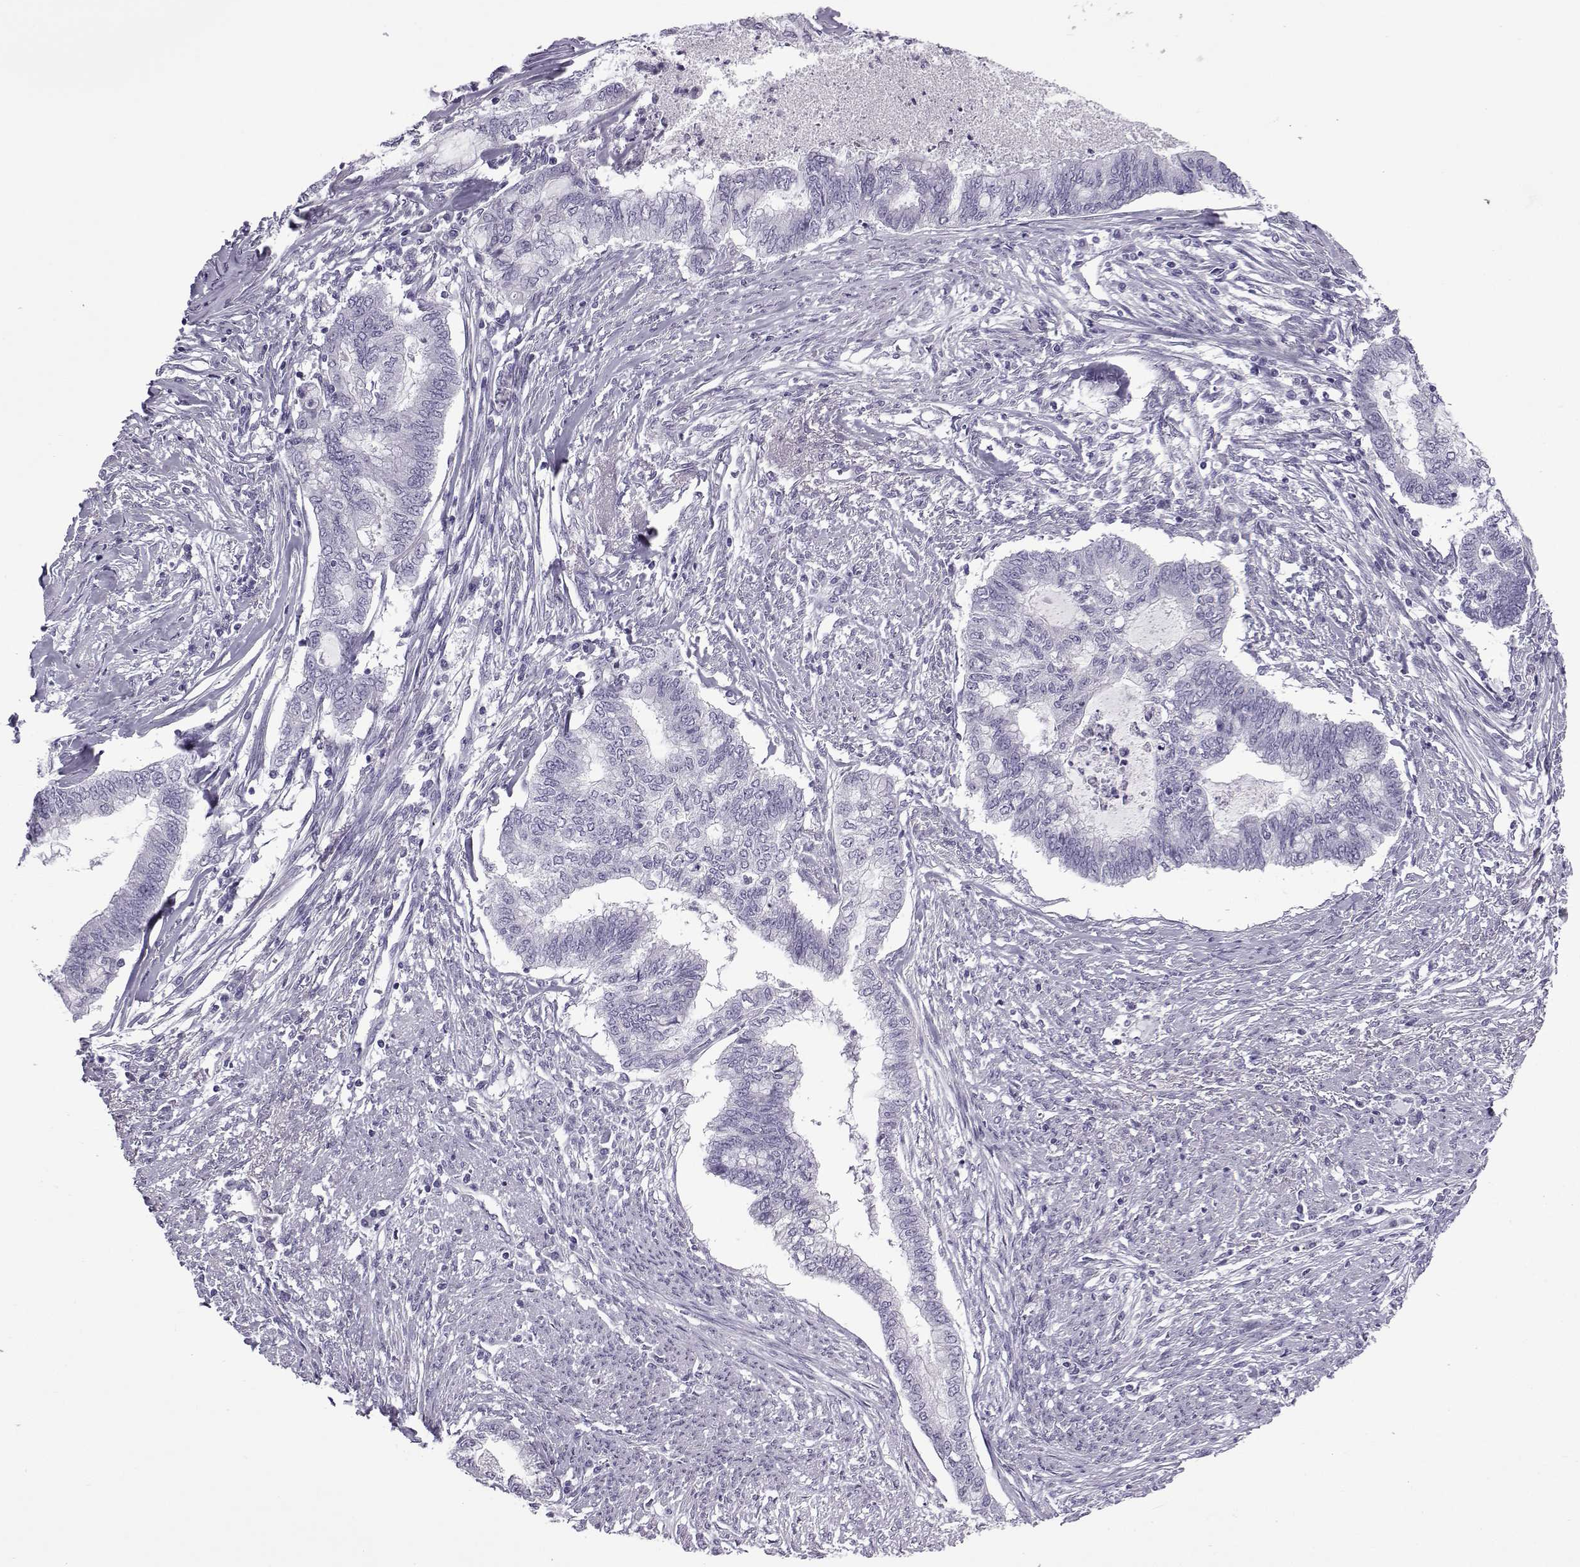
{"staining": {"intensity": "negative", "quantity": "none", "location": "none"}, "tissue": "endometrial cancer", "cell_type": "Tumor cells", "image_type": "cancer", "snomed": [{"axis": "morphology", "description": "Adenocarcinoma, NOS"}, {"axis": "topography", "description": "Endometrium"}], "caption": "The immunohistochemistry photomicrograph has no significant expression in tumor cells of endometrial cancer (adenocarcinoma) tissue.", "gene": "OIP5", "patient": {"sex": "female", "age": 79}}